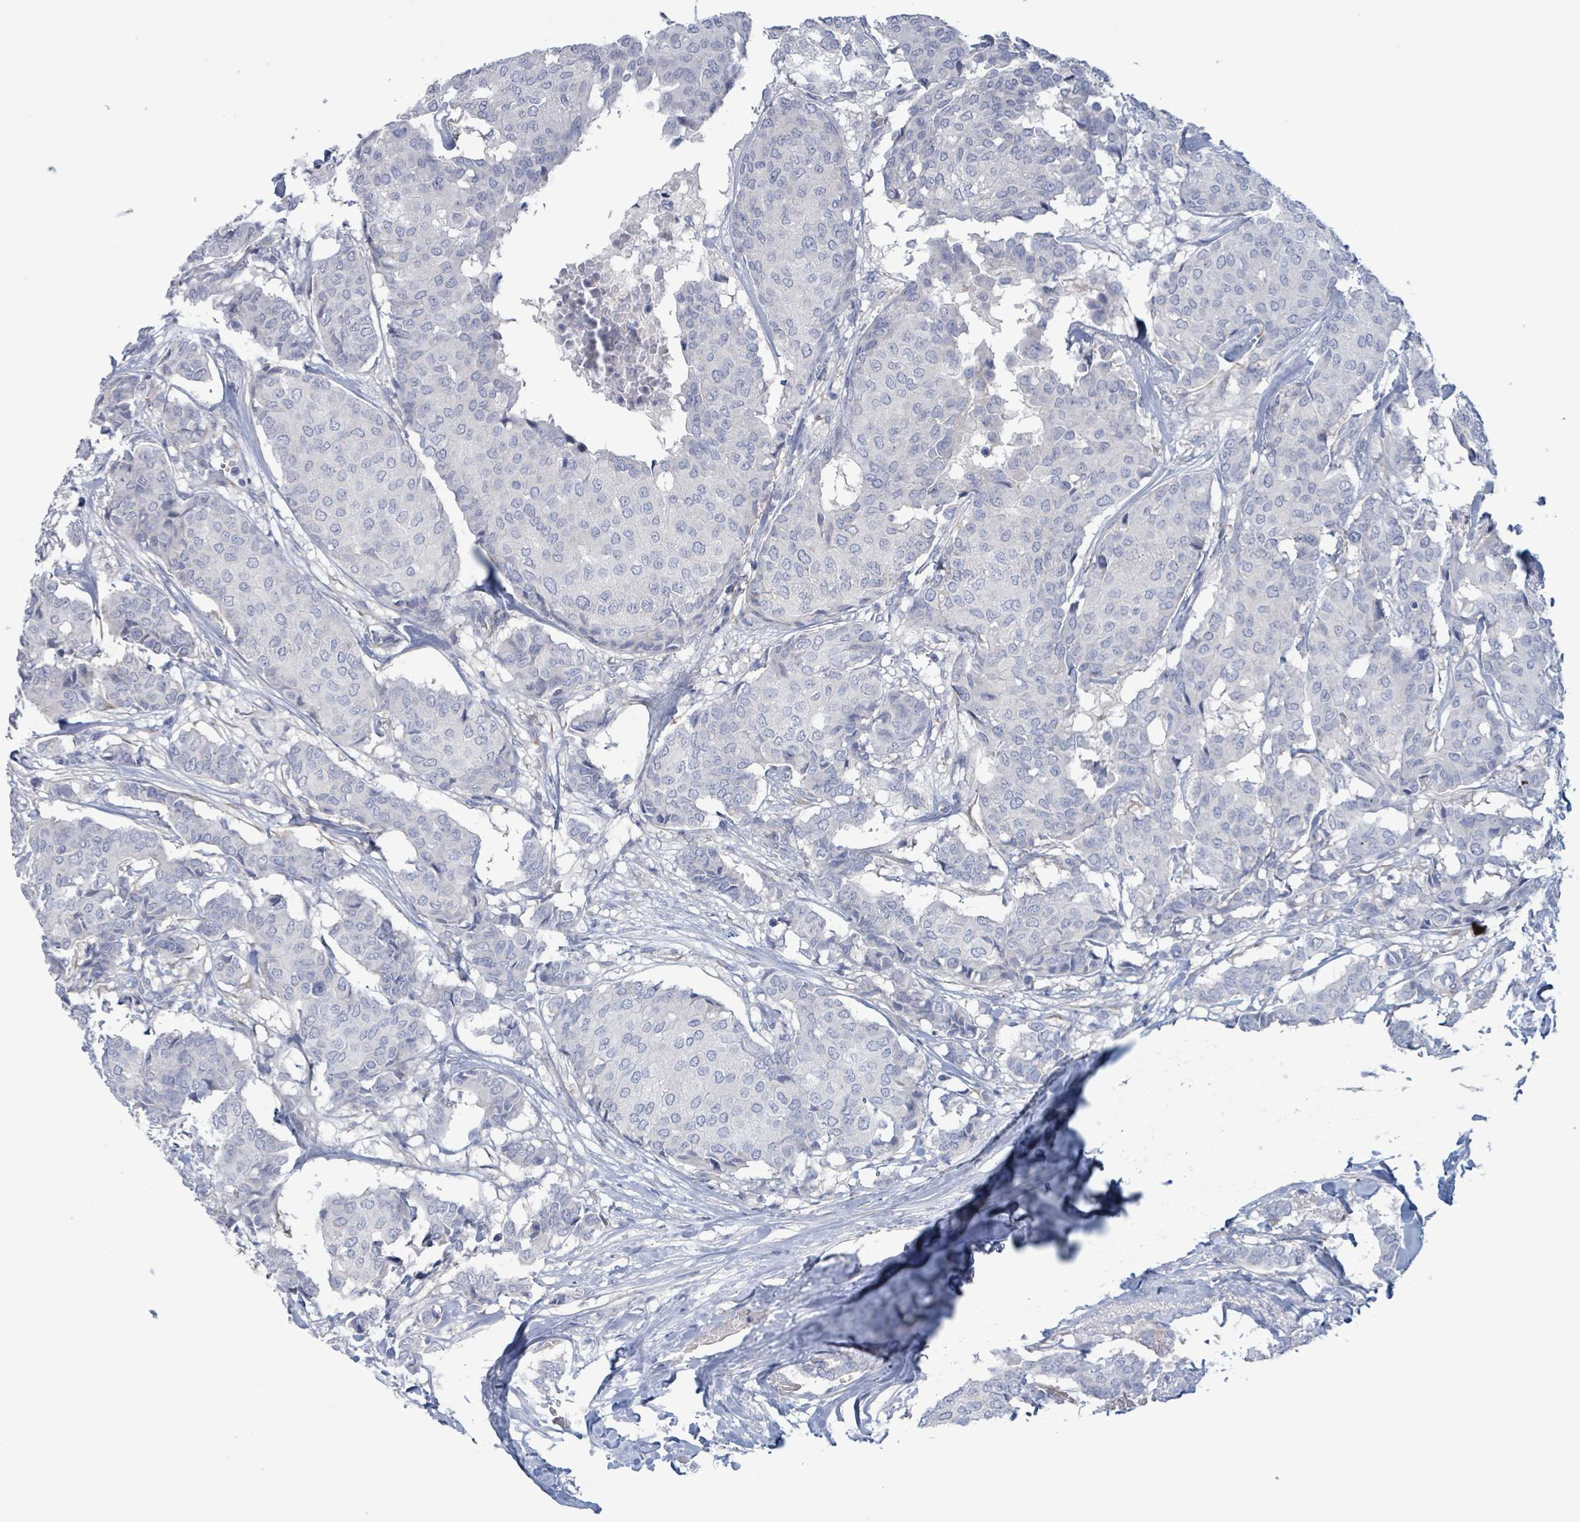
{"staining": {"intensity": "negative", "quantity": "none", "location": "none"}, "tissue": "breast cancer", "cell_type": "Tumor cells", "image_type": "cancer", "snomed": [{"axis": "morphology", "description": "Duct carcinoma"}, {"axis": "topography", "description": "Breast"}], "caption": "IHC histopathology image of intraductal carcinoma (breast) stained for a protein (brown), which displays no staining in tumor cells.", "gene": "PKLR", "patient": {"sex": "female", "age": 75}}